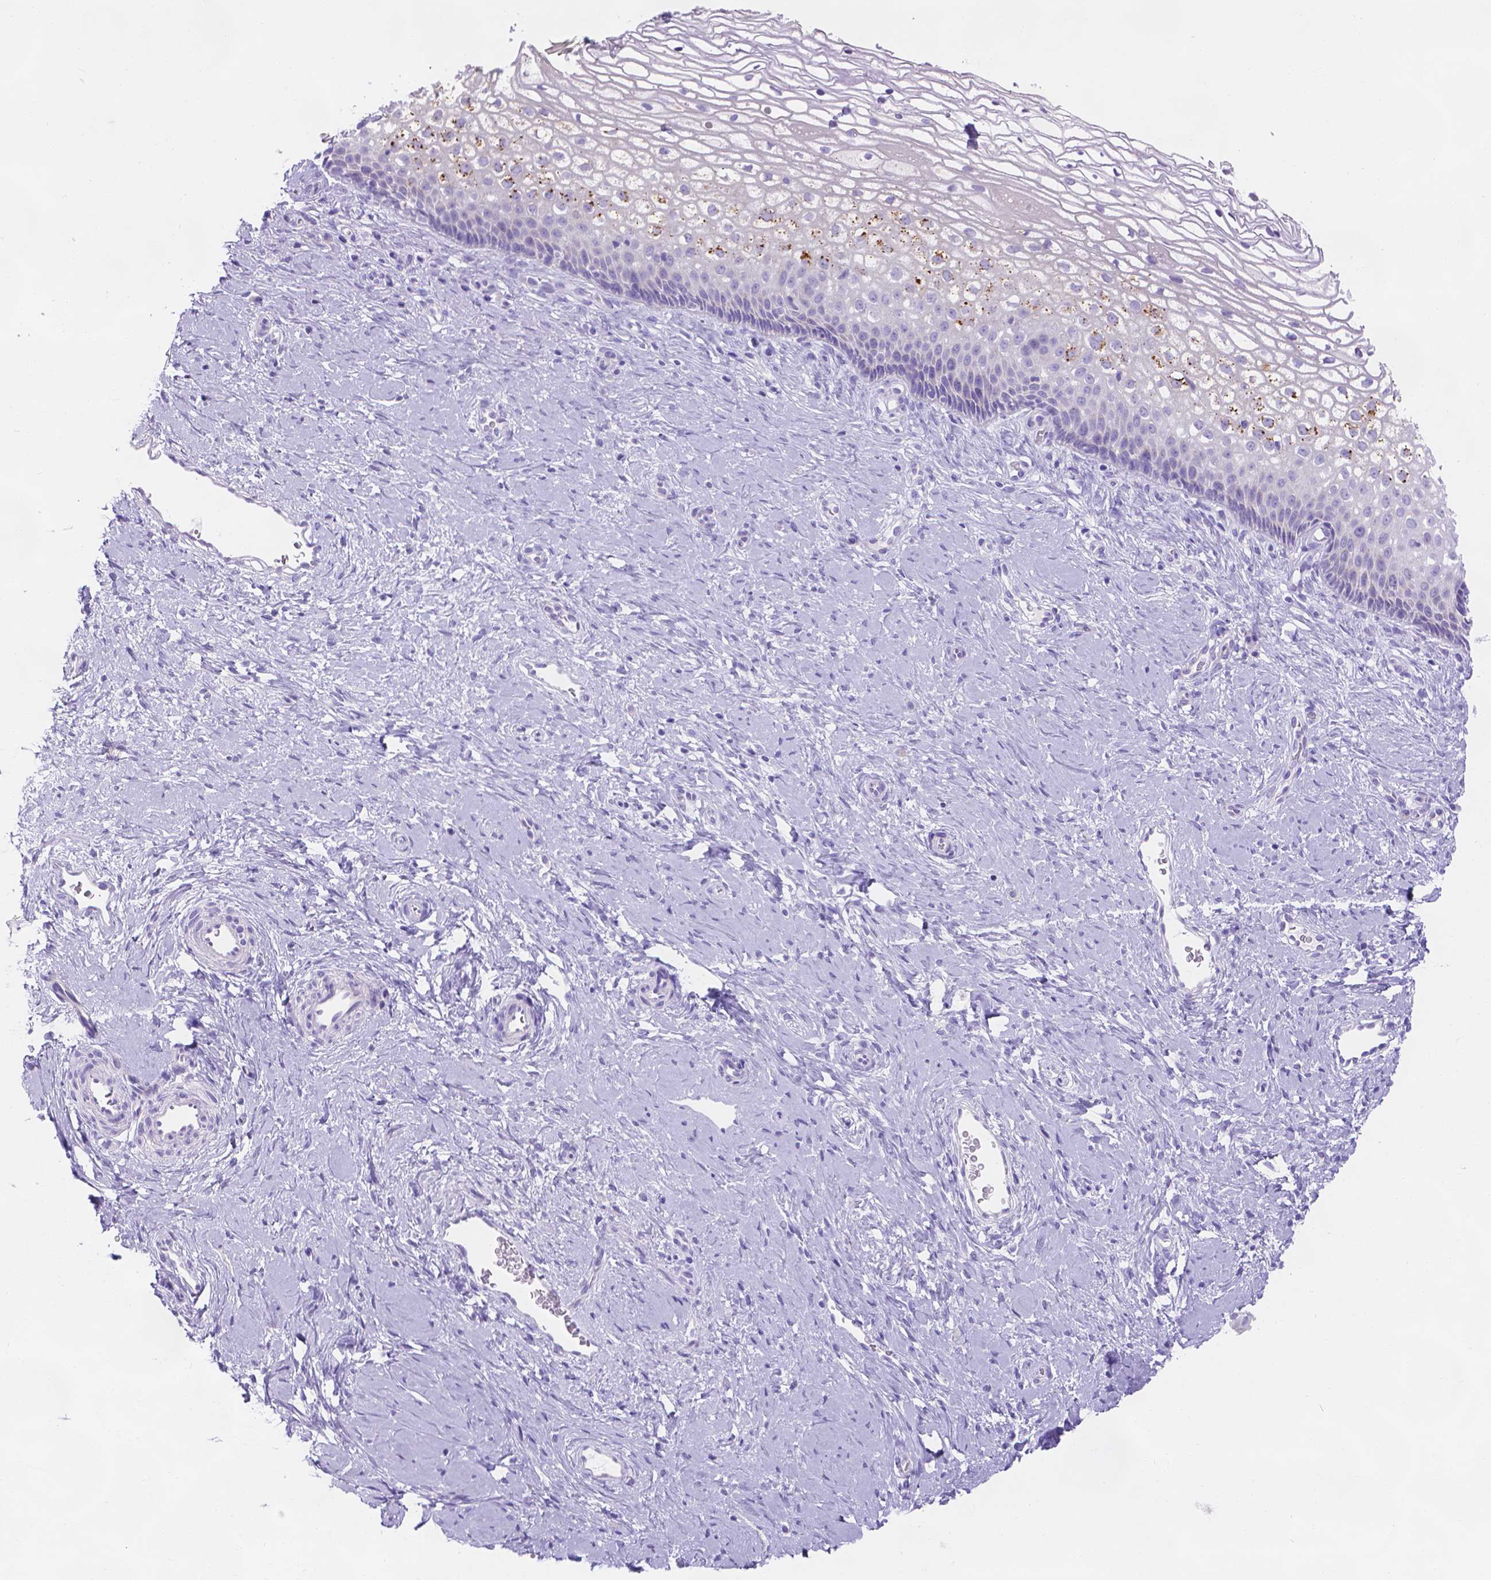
{"staining": {"intensity": "negative", "quantity": "none", "location": "none"}, "tissue": "cervix", "cell_type": "Glandular cells", "image_type": "normal", "snomed": [{"axis": "morphology", "description": "Normal tissue, NOS"}, {"axis": "topography", "description": "Cervix"}], "caption": "A high-resolution histopathology image shows IHC staining of benign cervix, which exhibits no significant staining in glandular cells.", "gene": "MLN", "patient": {"sex": "female", "age": 34}}